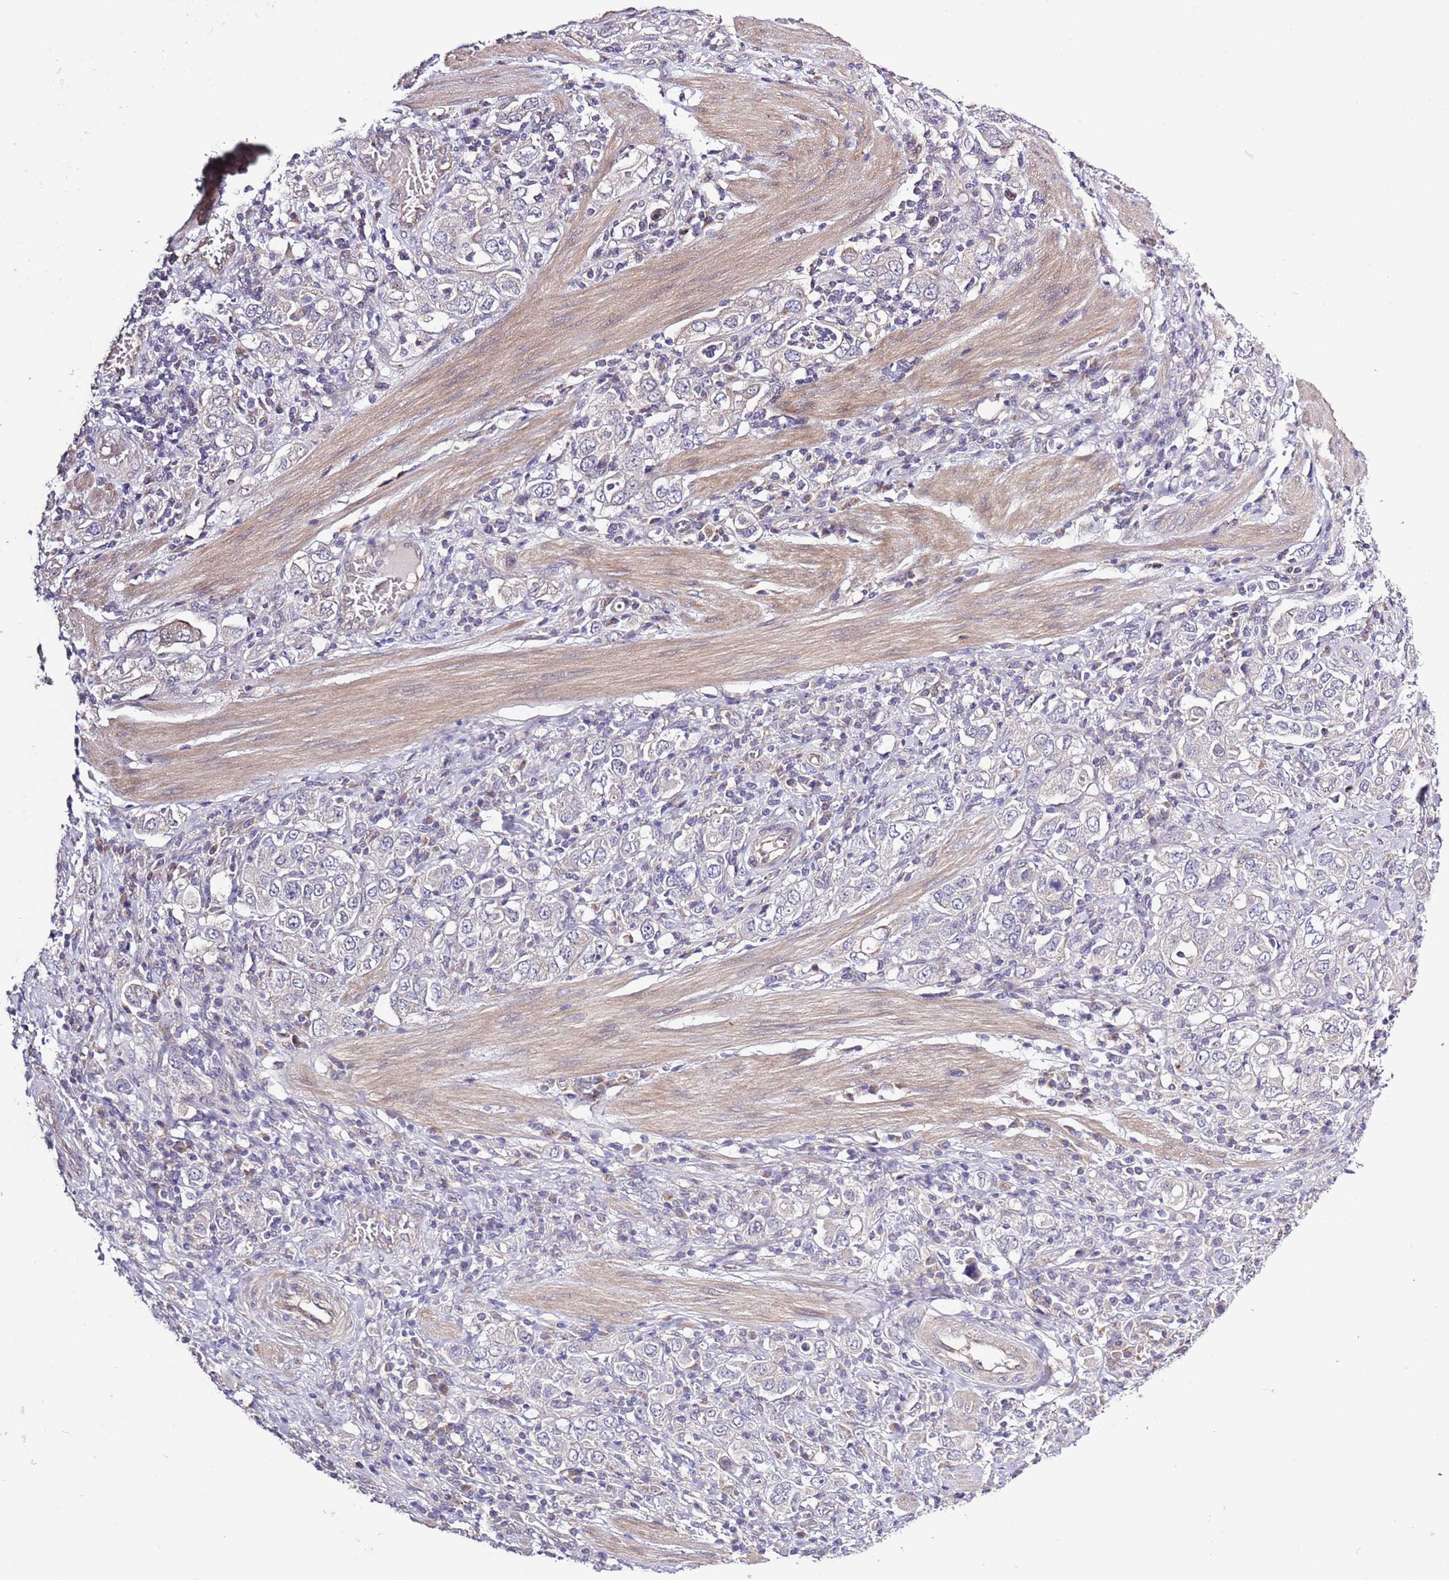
{"staining": {"intensity": "negative", "quantity": "none", "location": "none"}, "tissue": "stomach cancer", "cell_type": "Tumor cells", "image_type": "cancer", "snomed": [{"axis": "morphology", "description": "Adenocarcinoma, NOS"}, {"axis": "topography", "description": "Stomach, upper"}, {"axis": "topography", "description": "Stomach"}], "caption": "This histopathology image is of stomach cancer (adenocarcinoma) stained with immunohistochemistry to label a protein in brown with the nuclei are counter-stained blue. There is no positivity in tumor cells. Nuclei are stained in blue.", "gene": "LIPJ", "patient": {"sex": "male", "age": 62}}